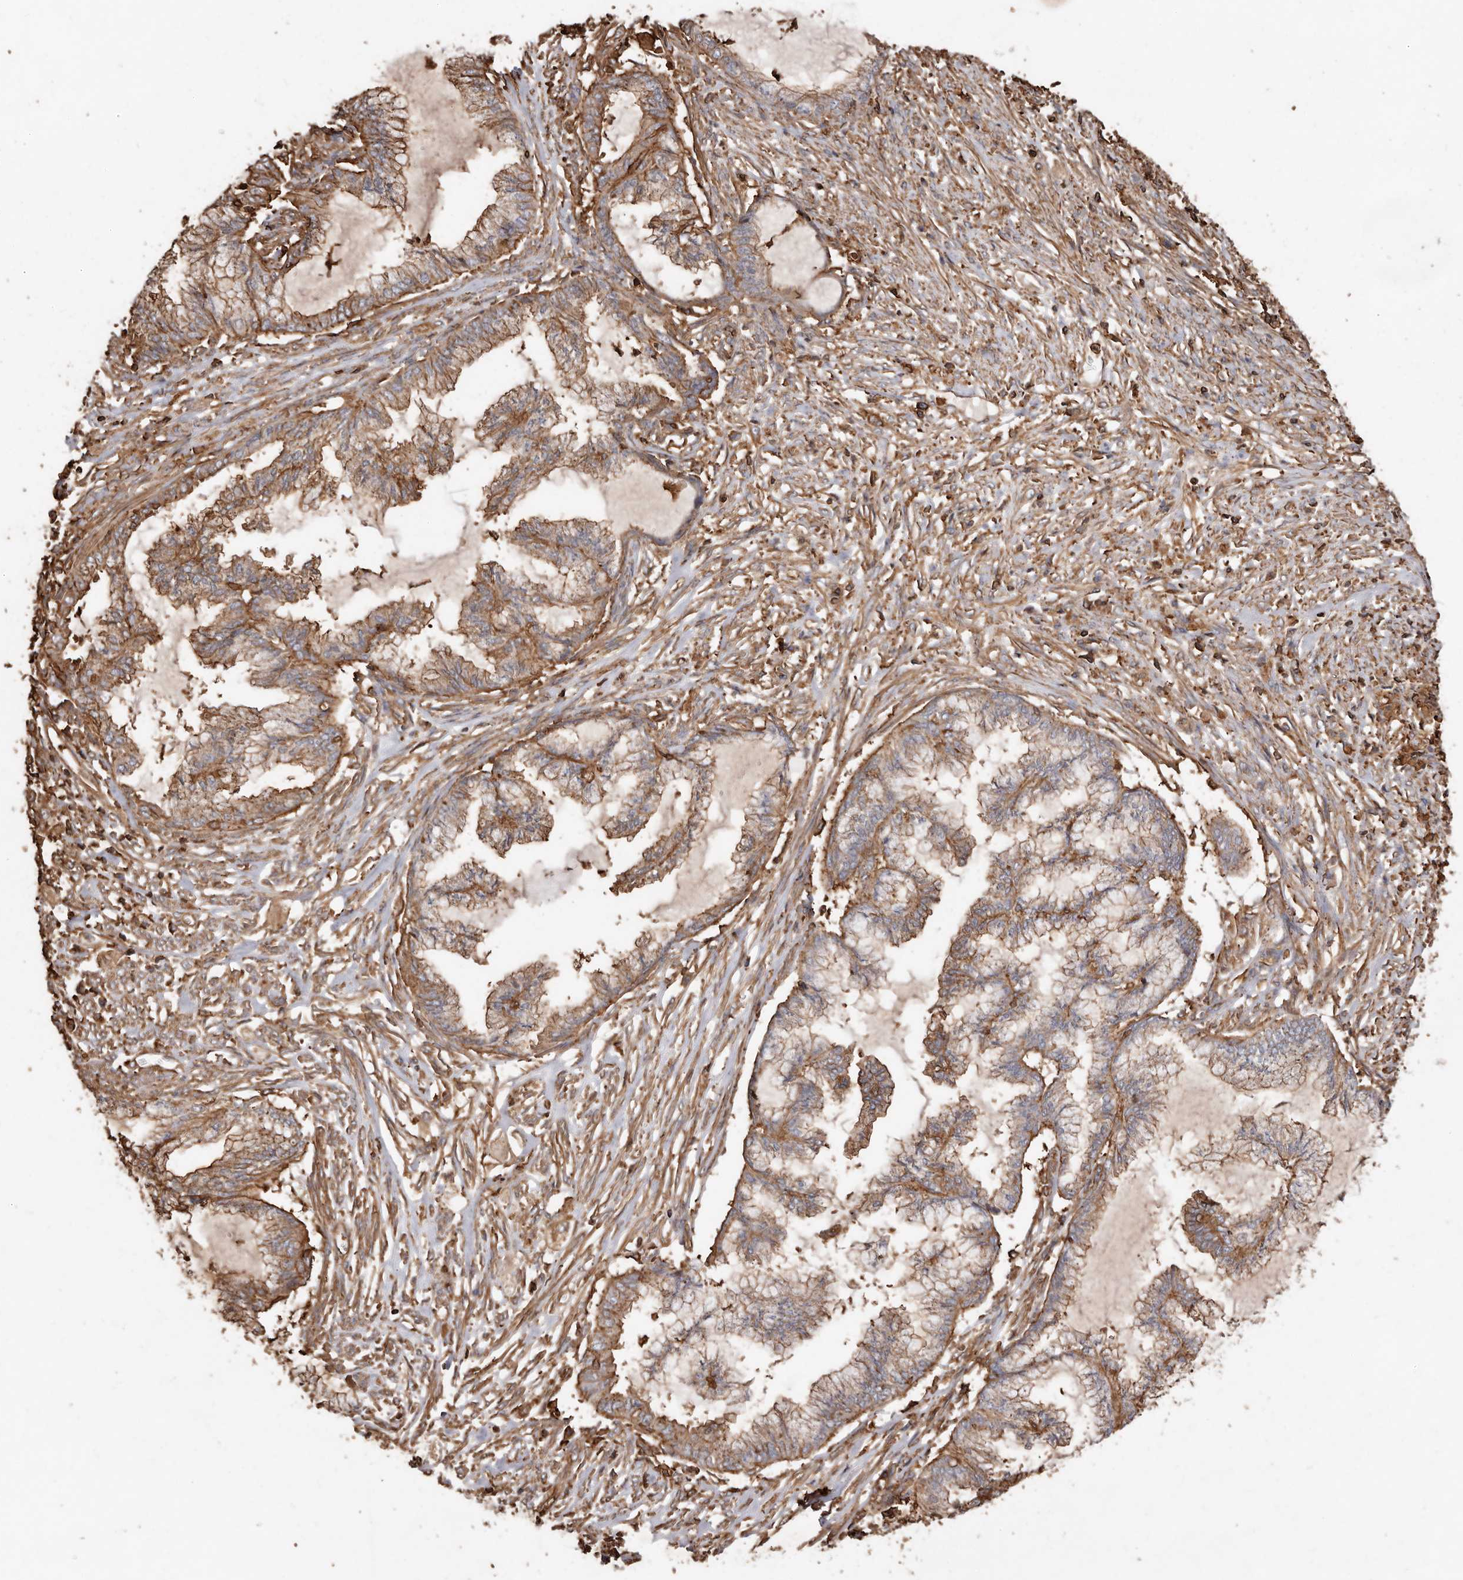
{"staining": {"intensity": "moderate", "quantity": ">75%", "location": "cytoplasmic/membranous"}, "tissue": "endometrial cancer", "cell_type": "Tumor cells", "image_type": "cancer", "snomed": [{"axis": "morphology", "description": "Adenocarcinoma, NOS"}, {"axis": "topography", "description": "Endometrium"}], "caption": "Immunohistochemistry (DAB) staining of endometrial cancer (adenocarcinoma) exhibits moderate cytoplasmic/membranous protein positivity in approximately >75% of tumor cells.", "gene": "COQ8B", "patient": {"sex": "female", "age": 86}}